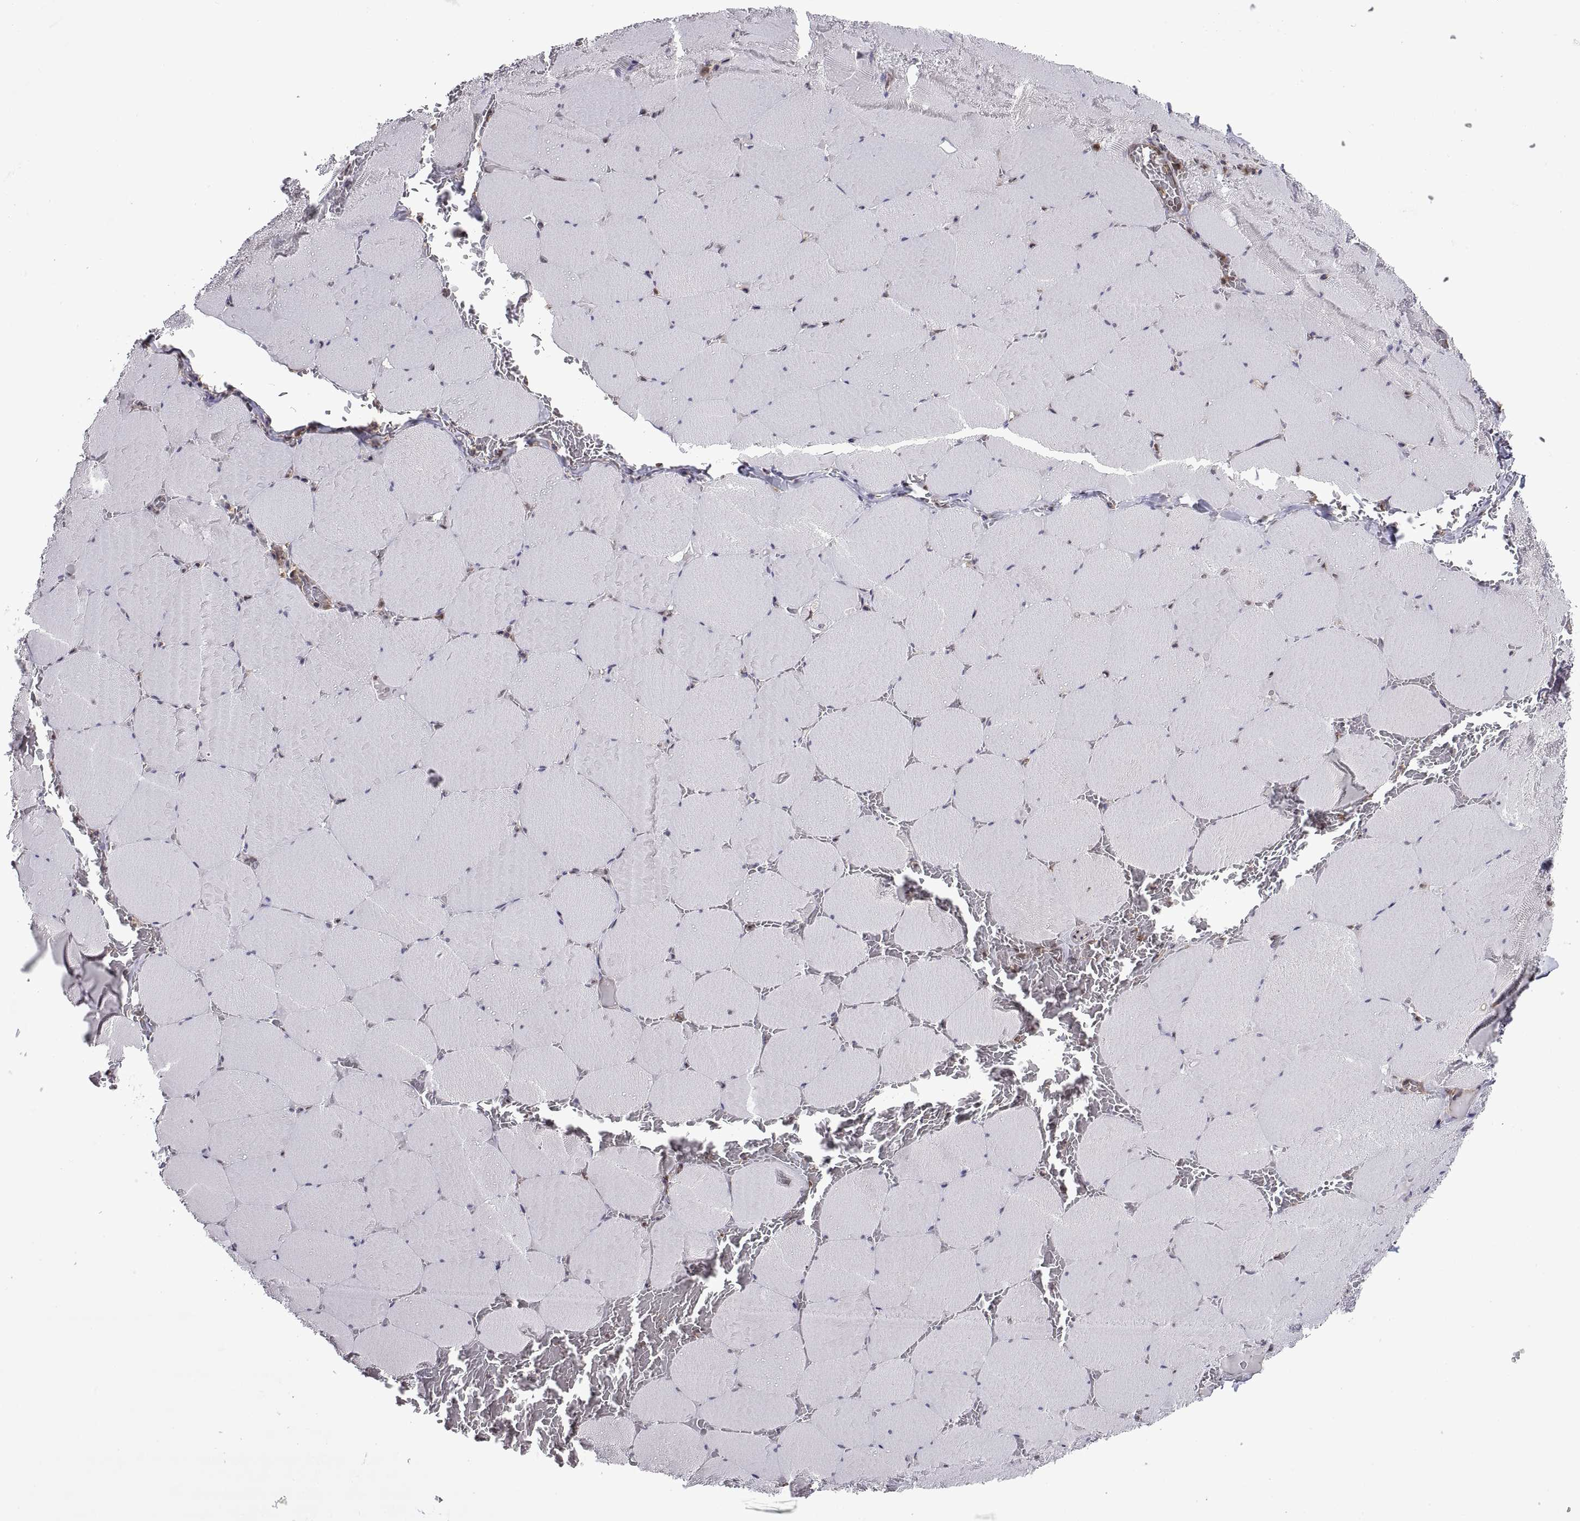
{"staining": {"intensity": "negative", "quantity": "none", "location": "none"}, "tissue": "skeletal muscle", "cell_type": "Myocytes", "image_type": "normal", "snomed": [{"axis": "morphology", "description": "Normal tissue, NOS"}, {"axis": "morphology", "description": "Malignant melanoma, Metastatic site"}, {"axis": "topography", "description": "Skeletal muscle"}], "caption": "Immunohistochemistry (IHC) histopathology image of unremarkable skeletal muscle stained for a protein (brown), which demonstrates no staining in myocytes.", "gene": "ARRB1", "patient": {"sex": "male", "age": 50}}